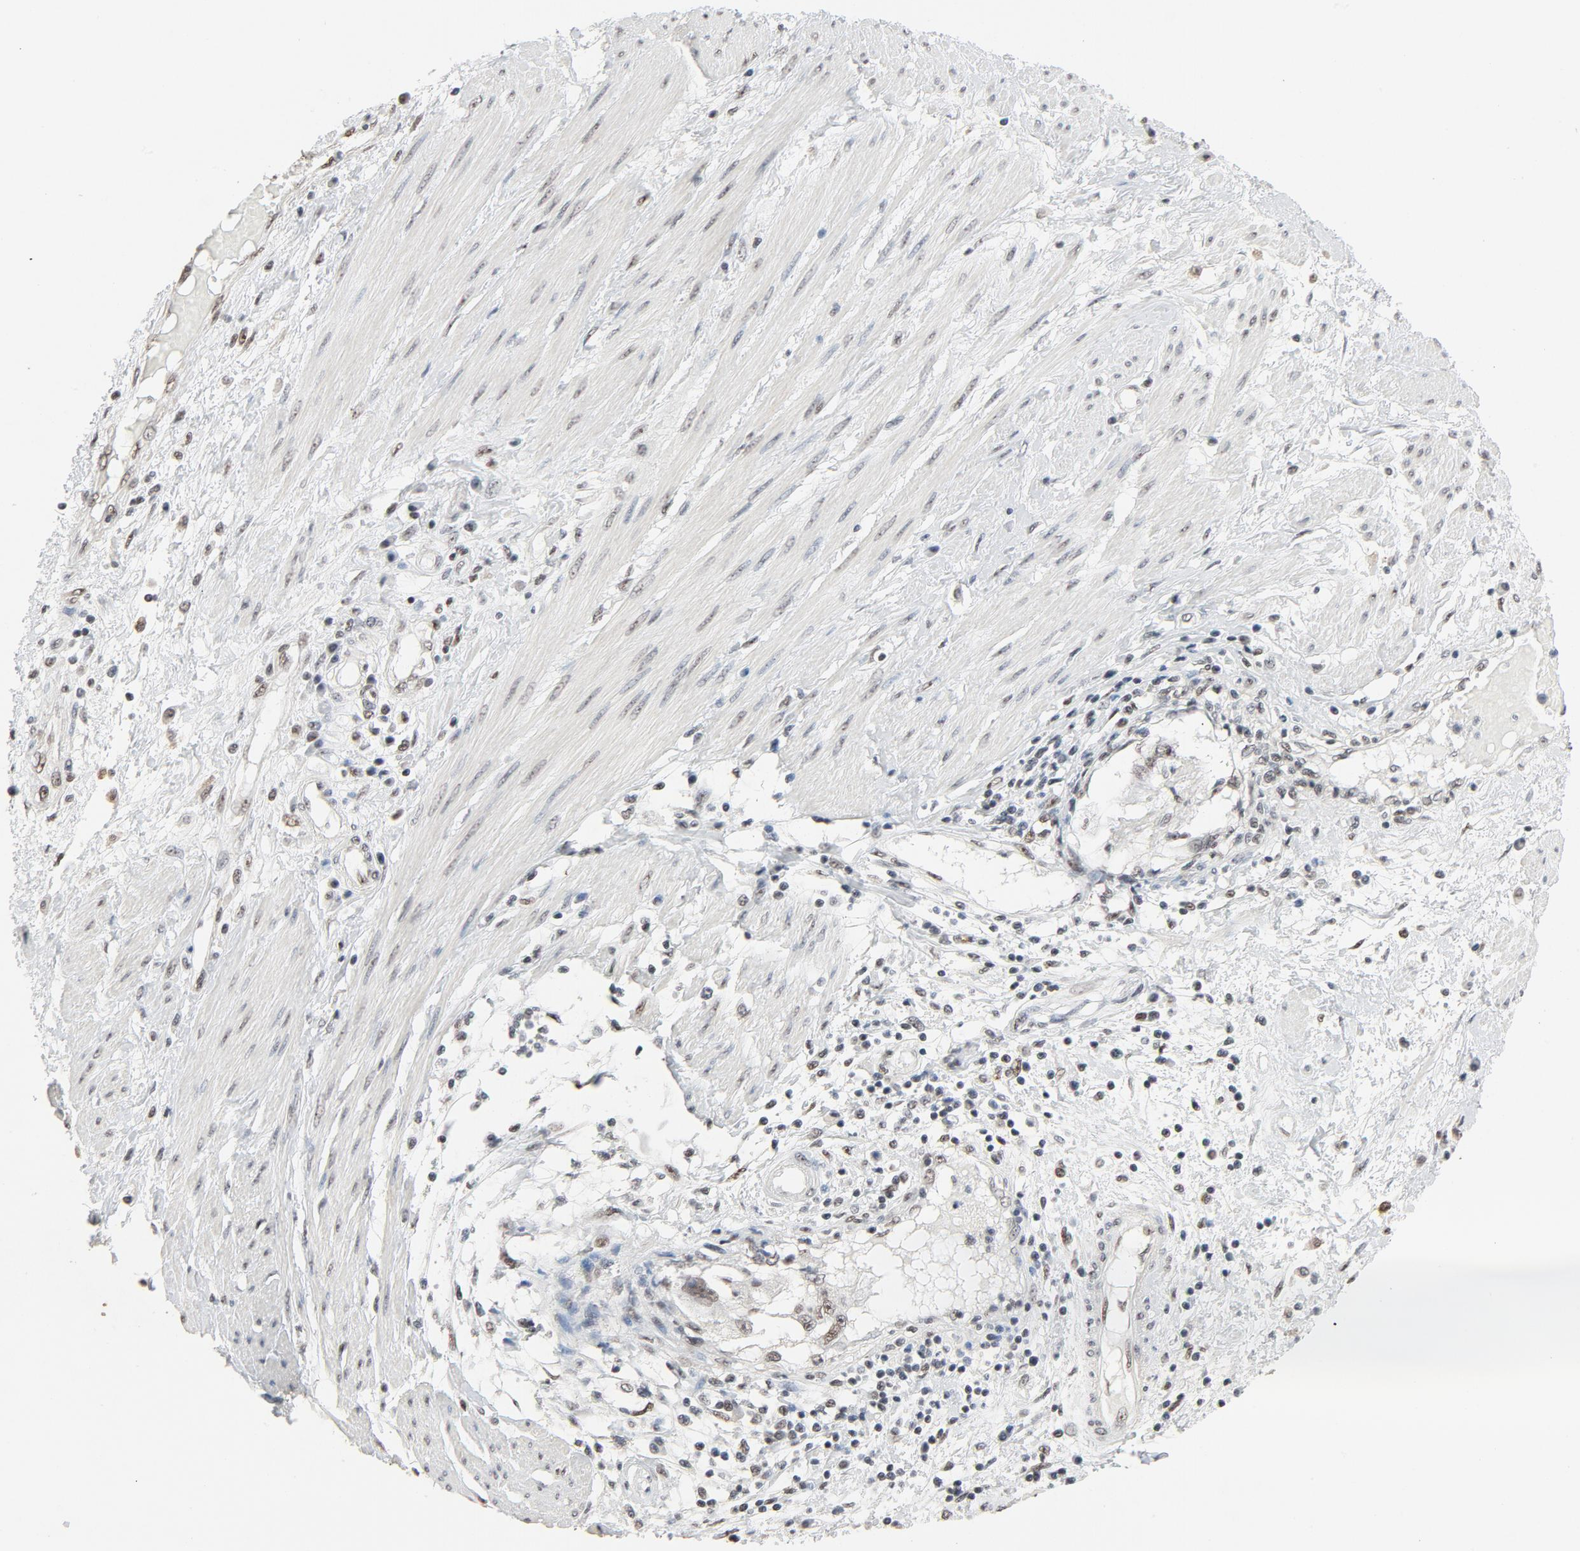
{"staining": {"intensity": "weak", "quantity": "25%-75%", "location": "nuclear"}, "tissue": "cervical cancer", "cell_type": "Tumor cells", "image_type": "cancer", "snomed": [{"axis": "morphology", "description": "Squamous cell carcinoma, NOS"}, {"axis": "topography", "description": "Cervix"}], "caption": "Weak nuclear staining is seen in approximately 25%-75% of tumor cells in cervical squamous cell carcinoma.", "gene": "MRE11", "patient": {"sex": "female", "age": 57}}